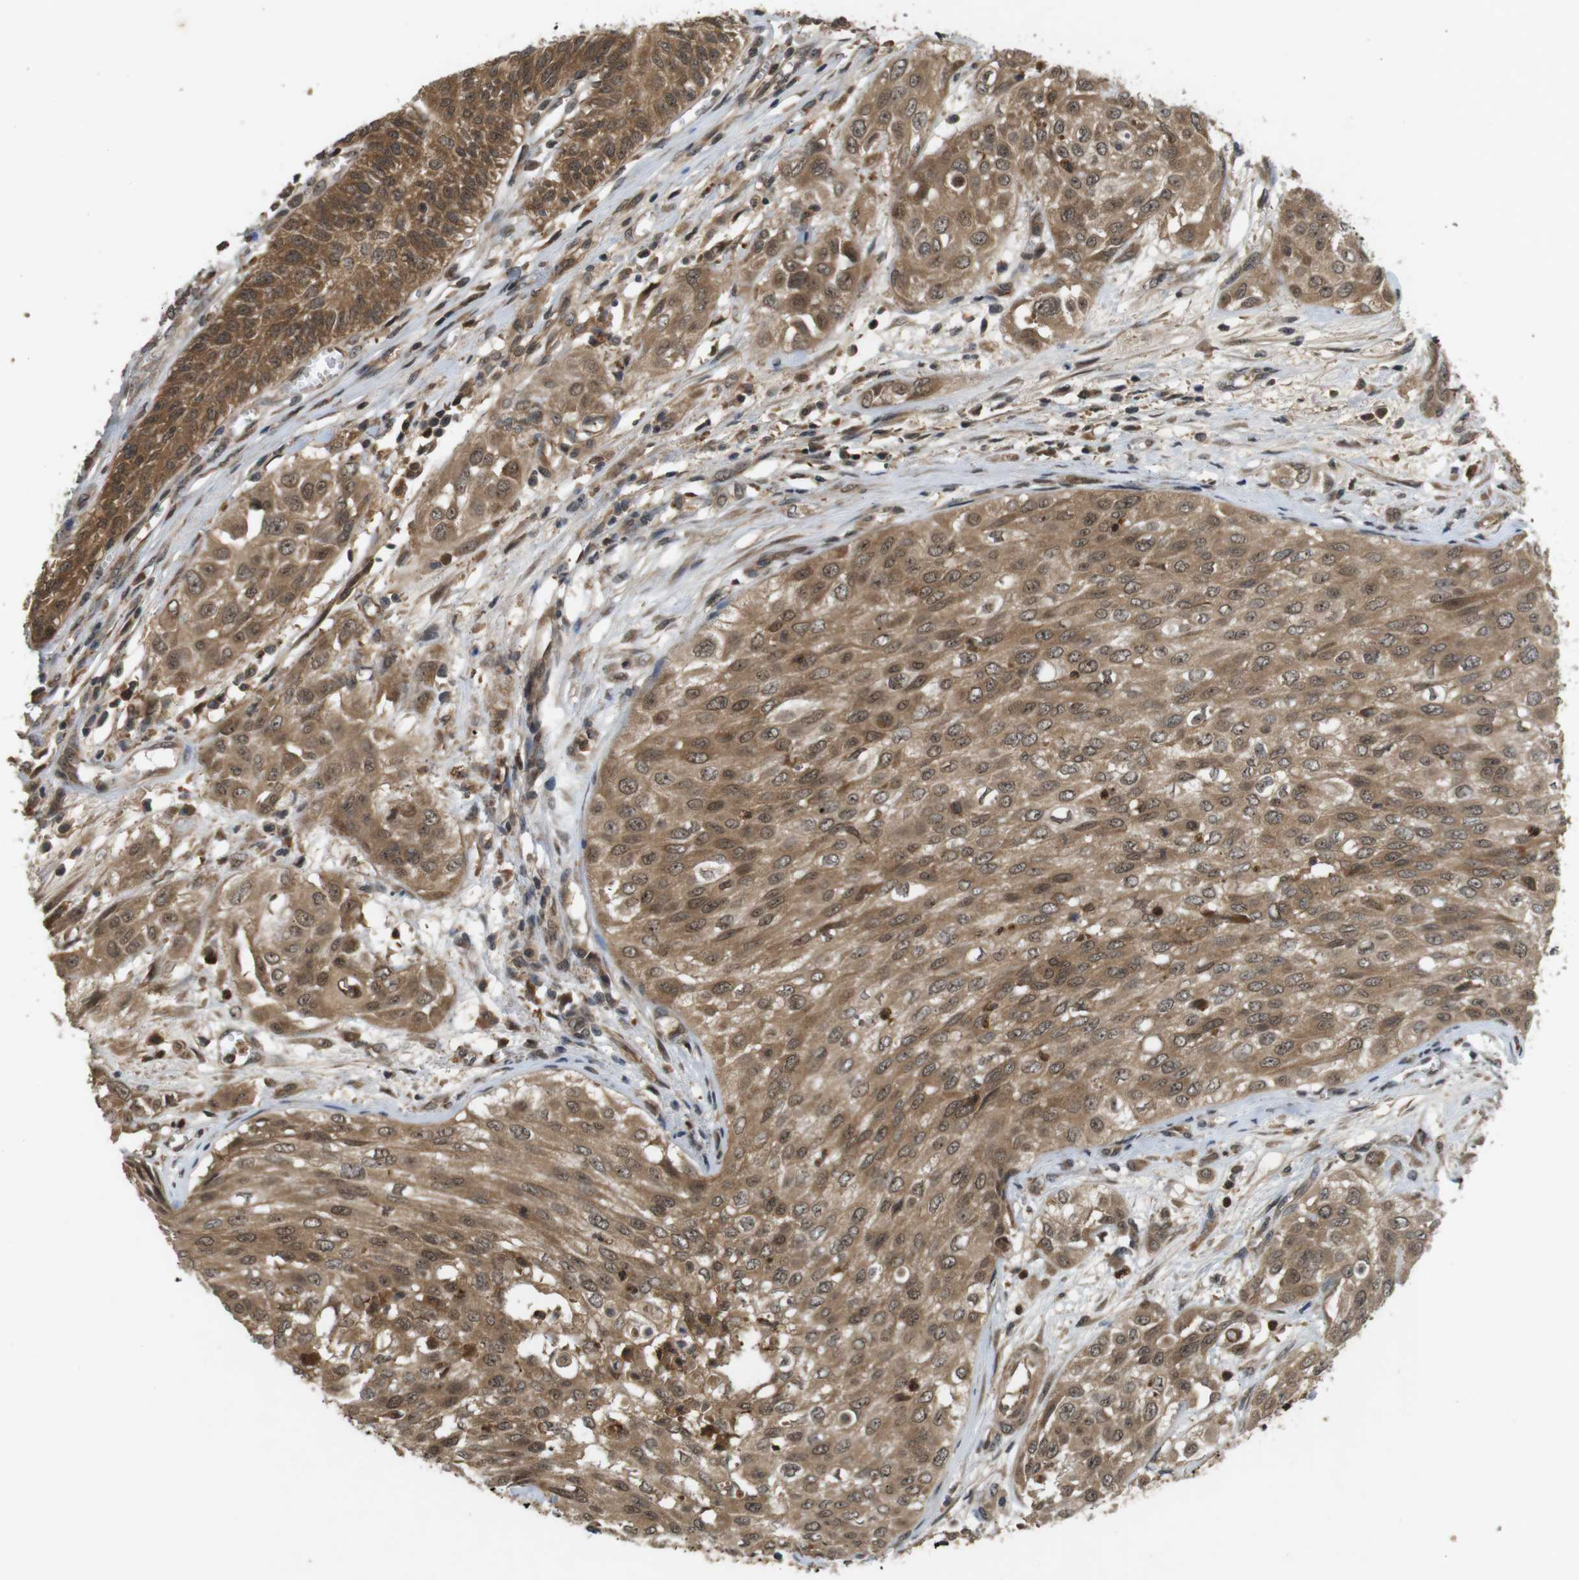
{"staining": {"intensity": "moderate", "quantity": ">75%", "location": "cytoplasmic/membranous,nuclear"}, "tissue": "urothelial cancer", "cell_type": "Tumor cells", "image_type": "cancer", "snomed": [{"axis": "morphology", "description": "Urothelial carcinoma, High grade"}, {"axis": "topography", "description": "Urinary bladder"}], "caption": "The histopathology image demonstrates staining of urothelial carcinoma (high-grade), revealing moderate cytoplasmic/membranous and nuclear protein staining (brown color) within tumor cells. The staining was performed using DAB, with brown indicating positive protein expression. Nuclei are stained blue with hematoxylin.", "gene": "NFKBIE", "patient": {"sex": "male", "age": 57}}